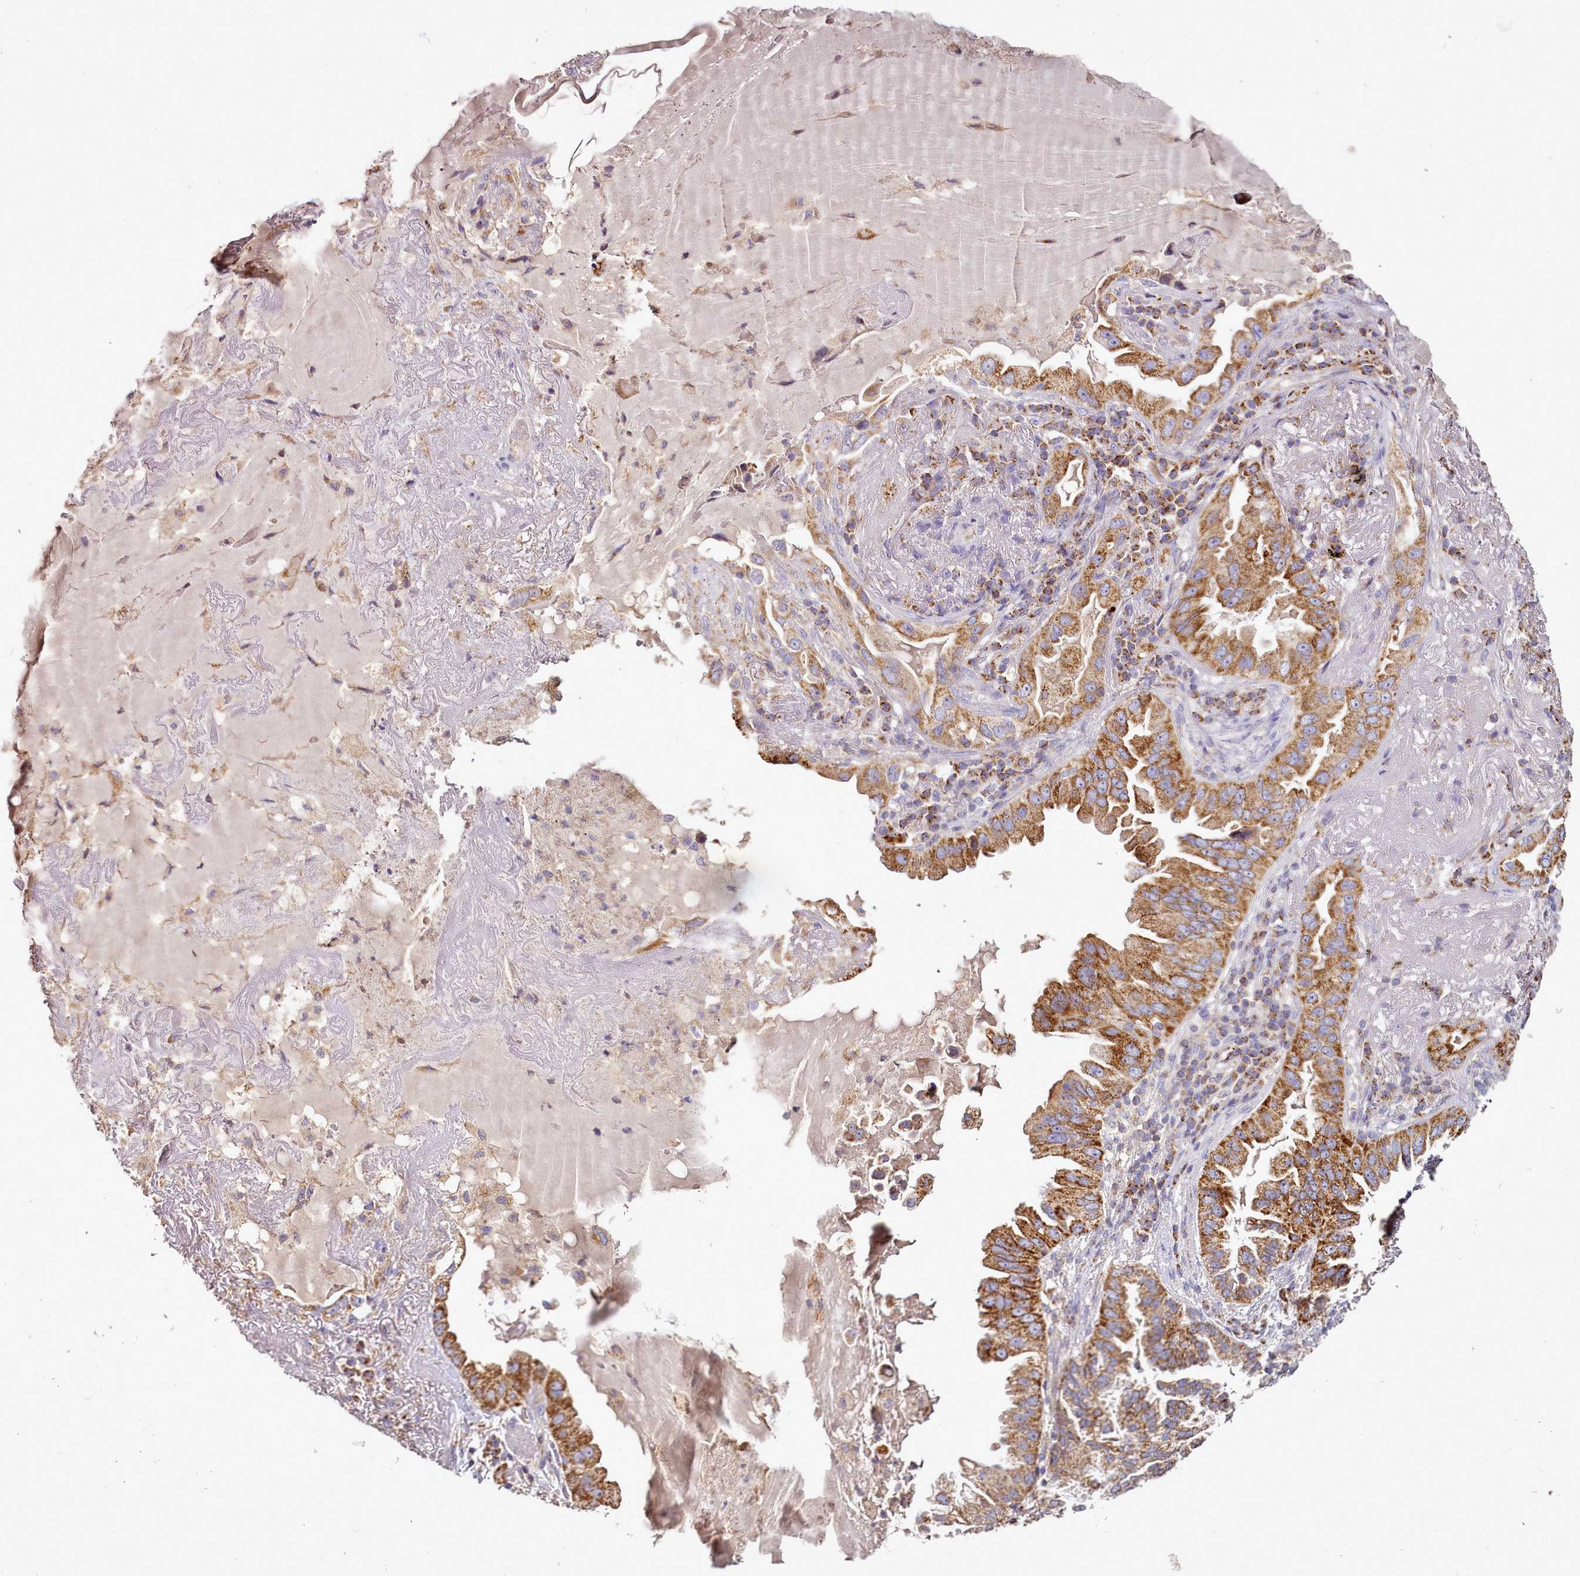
{"staining": {"intensity": "strong", "quantity": ">75%", "location": "cytoplasmic/membranous"}, "tissue": "lung cancer", "cell_type": "Tumor cells", "image_type": "cancer", "snomed": [{"axis": "morphology", "description": "Adenocarcinoma, NOS"}, {"axis": "topography", "description": "Lung"}], "caption": "Immunohistochemistry (IHC) (DAB) staining of human lung cancer (adenocarcinoma) reveals strong cytoplasmic/membranous protein staining in about >75% of tumor cells.", "gene": "ACSS1", "patient": {"sex": "female", "age": 69}}